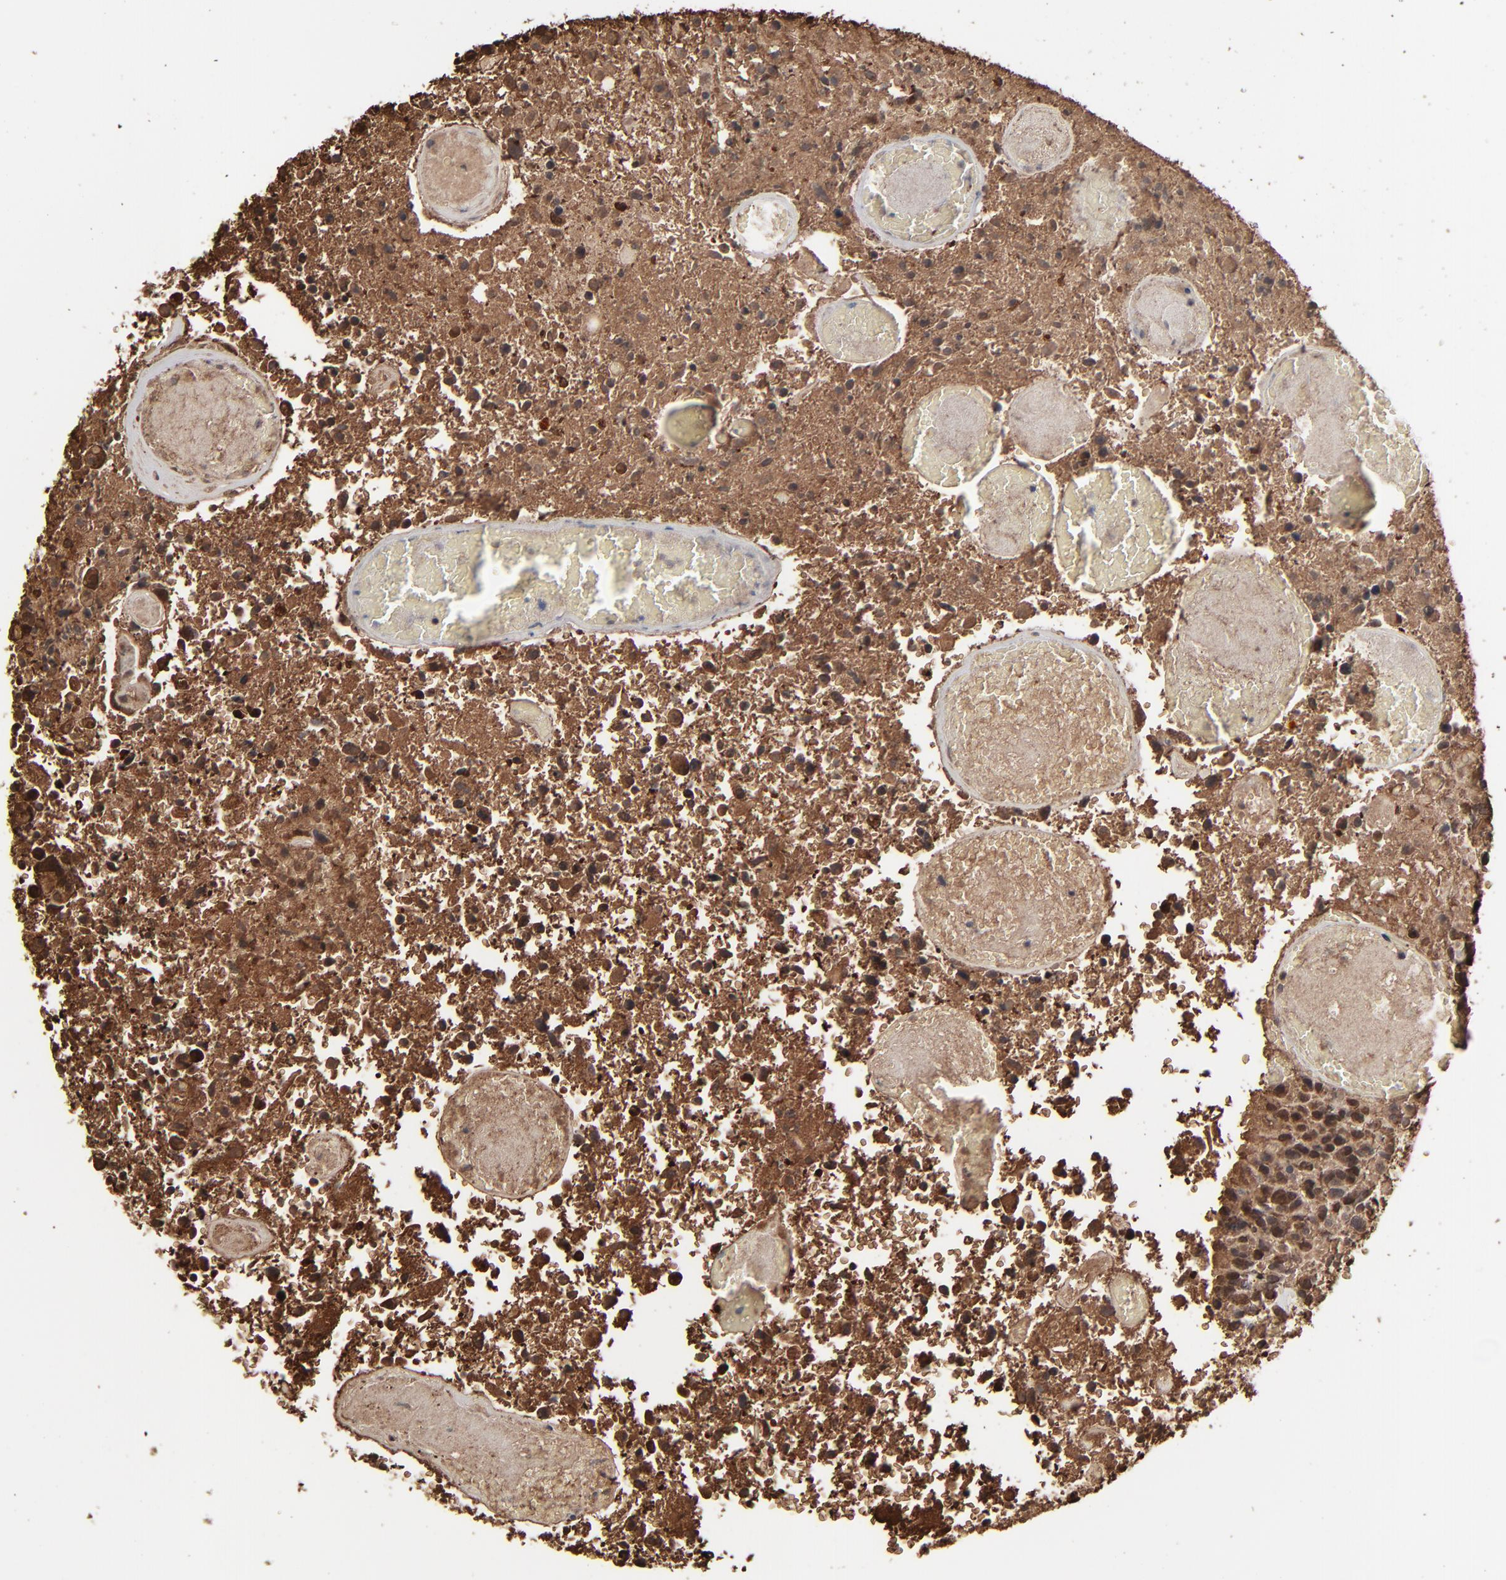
{"staining": {"intensity": "strong", "quantity": ">75%", "location": "cytoplasmic/membranous"}, "tissue": "glioma", "cell_type": "Tumor cells", "image_type": "cancer", "snomed": [{"axis": "morphology", "description": "Glioma, malignant, High grade"}, {"axis": "topography", "description": "Brain"}], "caption": "A brown stain labels strong cytoplasmic/membranous staining of a protein in human high-grade glioma (malignant) tumor cells. The staining was performed using DAB (3,3'-diaminobenzidine), with brown indicating positive protein expression. Nuclei are stained blue with hematoxylin.", "gene": "NME1-NME2", "patient": {"sex": "male", "age": 72}}